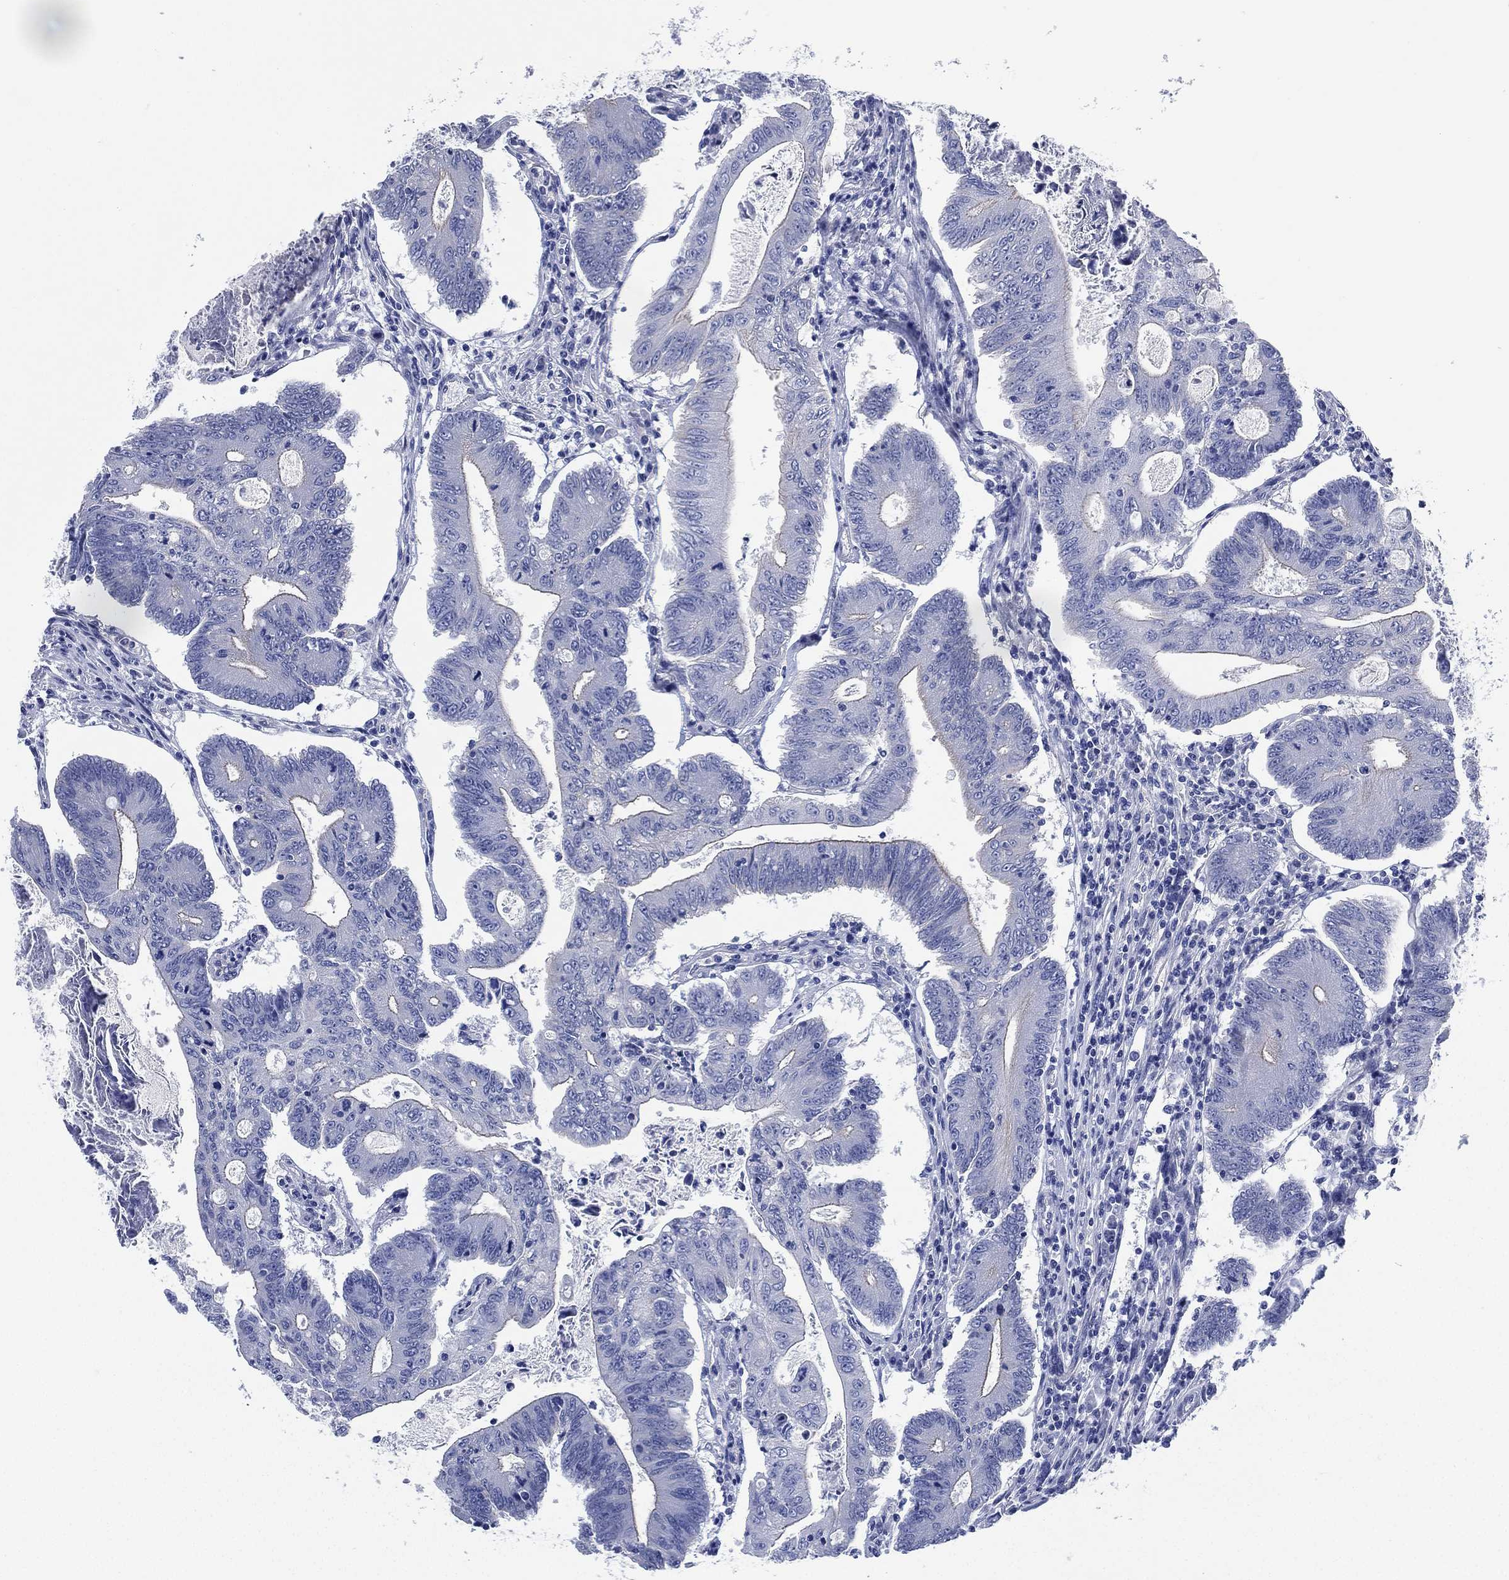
{"staining": {"intensity": "negative", "quantity": "none", "location": "none"}, "tissue": "colorectal cancer", "cell_type": "Tumor cells", "image_type": "cancer", "snomed": [{"axis": "morphology", "description": "Adenocarcinoma, NOS"}, {"axis": "topography", "description": "Colon"}], "caption": "The micrograph displays no significant staining in tumor cells of adenocarcinoma (colorectal).", "gene": "CCDC70", "patient": {"sex": "female", "age": 70}}